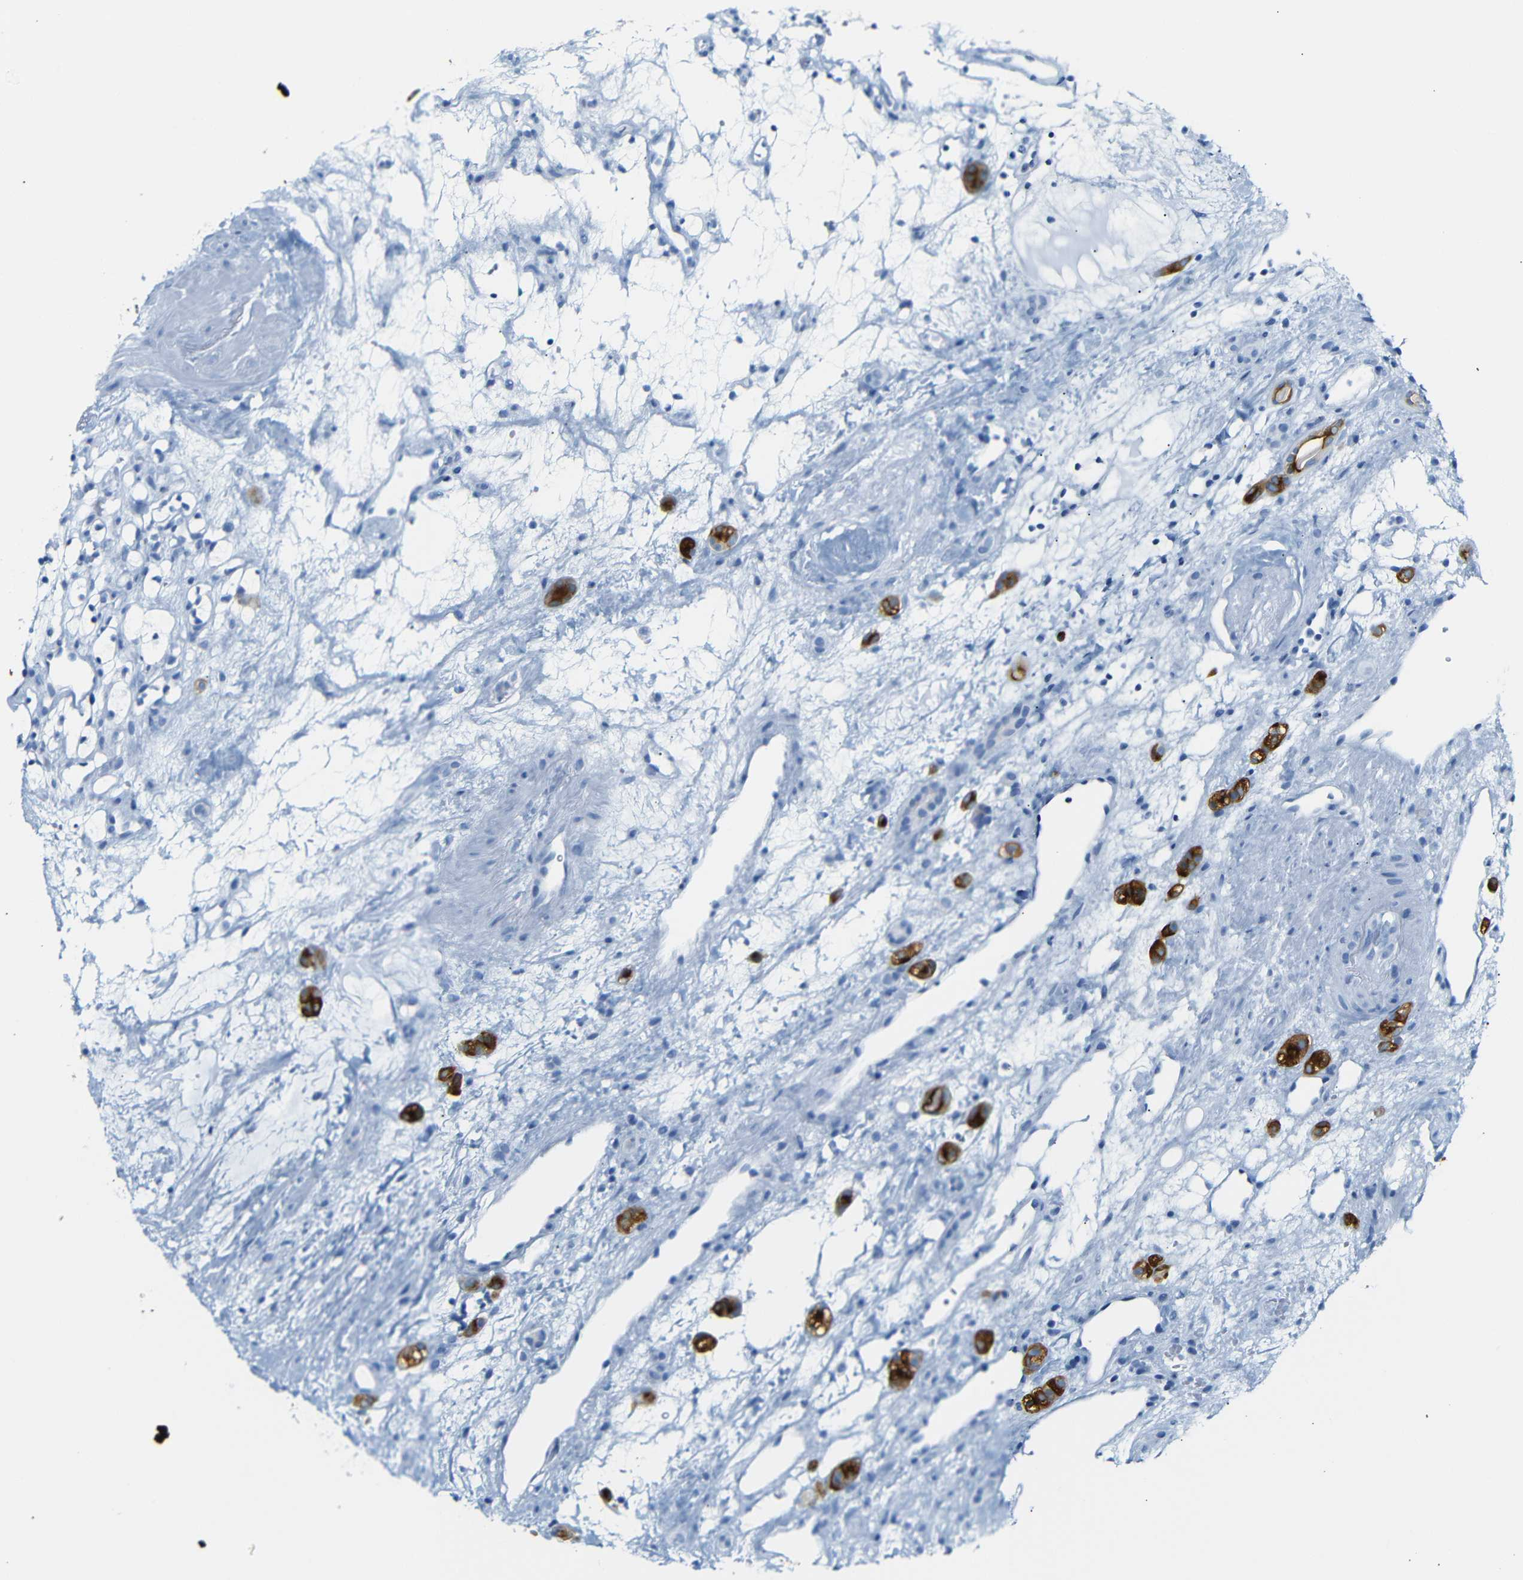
{"staining": {"intensity": "negative", "quantity": "none", "location": "none"}, "tissue": "renal cancer", "cell_type": "Tumor cells", "image_type": "cancer", "snomed": [{"axis": "morphology", "description": "Adenocarcinoma, NOS"}, {"axis": "topography", "description": "Kidney"}], "caption": "Renal cancer (adenocarcinoma) stained for a protein using immunohistochemistry (IHC) reveals no expression tumor cells.", "gene": "DYNAP", "patient": {"sex": "female", "age": 60}}